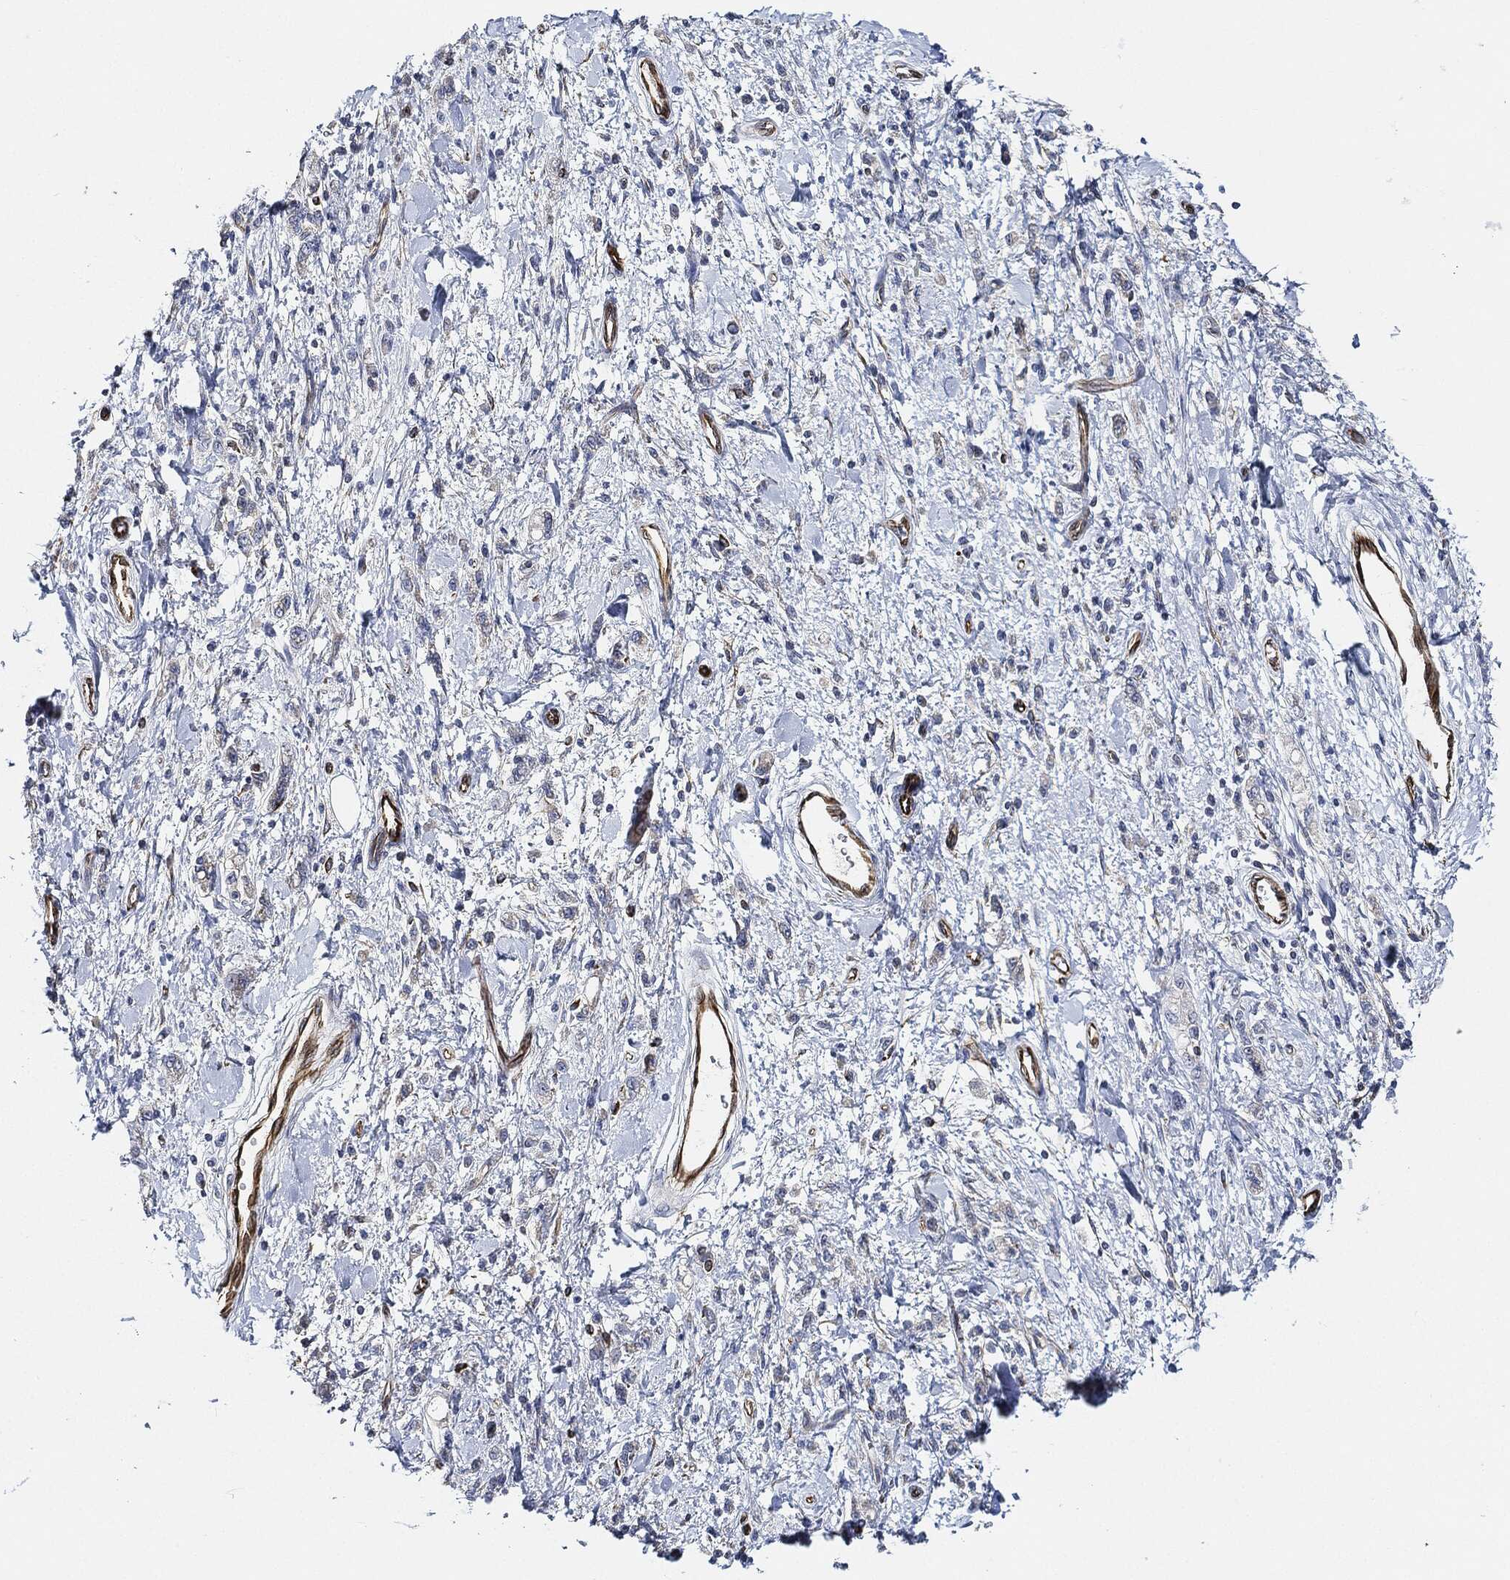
{"staining": {"intensity": "negative", "quantity": "none", "location": "none"}, "tissue": "stomach cancer", "cell_type": "Tumor cells", "image_type": "cancer", "snomed": [{"axis": "morphology", "description": "Adenocarcinoma, NOS"}, {"axis": "topography", "description": "Stomach"}], "caption": "Tumor cells are negative for protein expression in human stomach cancer. Brightfield microscopy of immunohistochemistry (IHC) stained with DAB (brown) and hematoxylin (blue), captured at high magnification.", "gene": "THSD1", "patient": {"sex": "male", "age": 77}}